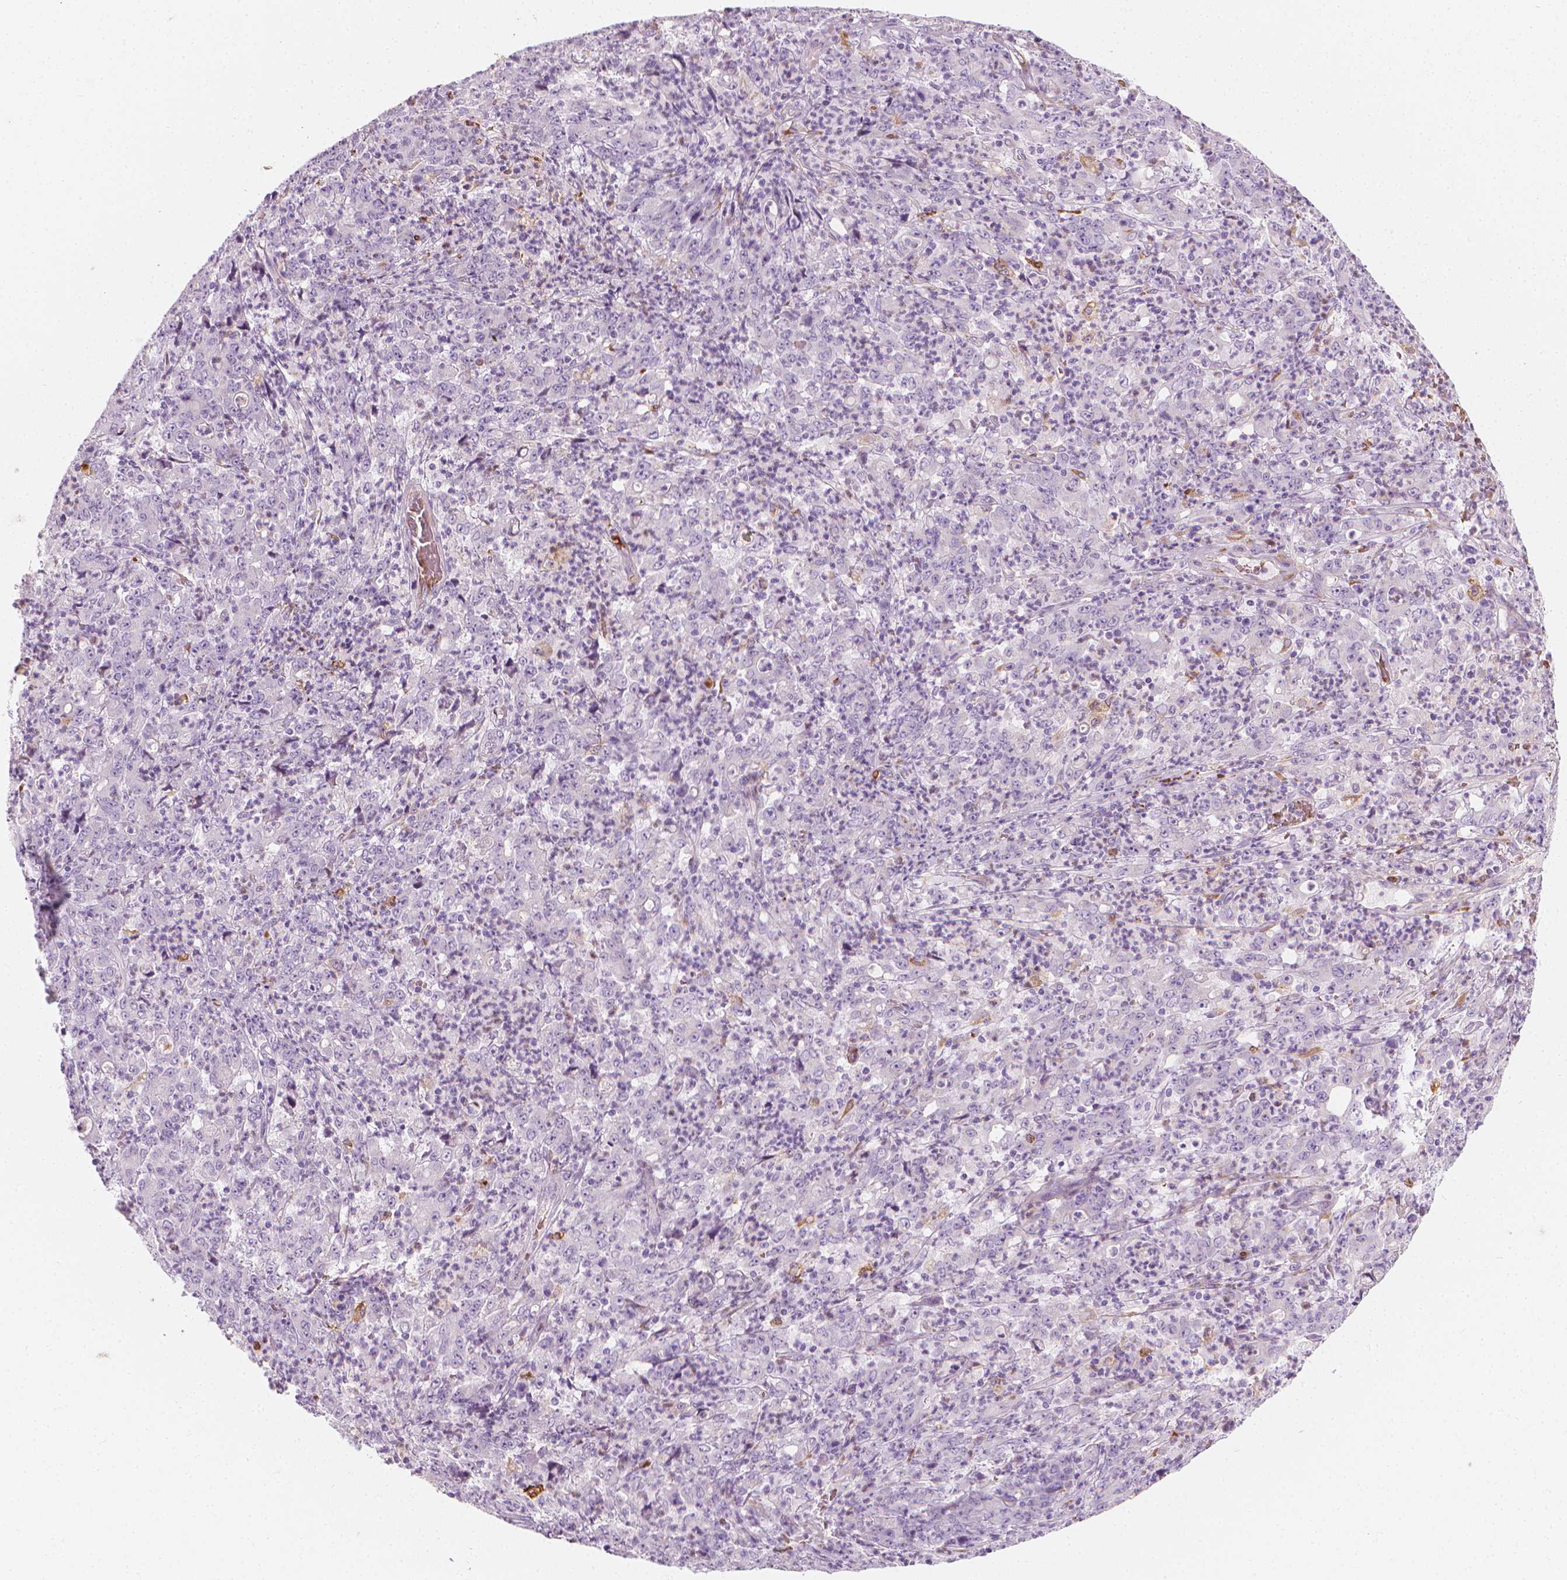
{"staining": {"intensity": "negative", "quantity": "none", "location": "none"}, "tissue": "stomach cancer", "cell_type": "Tumor cells", "image_type": "cancer", "snomed": [{"axis": "morphology", "description": "Adenocarcinoma, NOS"}, {"axis": "topography", "description": "Stomach, lower"}], "caption": "Immunohistochemistry (IHC) of stomach cancer exhibits no positivity in tumor cells.", "gene": "CES1", "patient": {"sex": "female", "age": 71}}